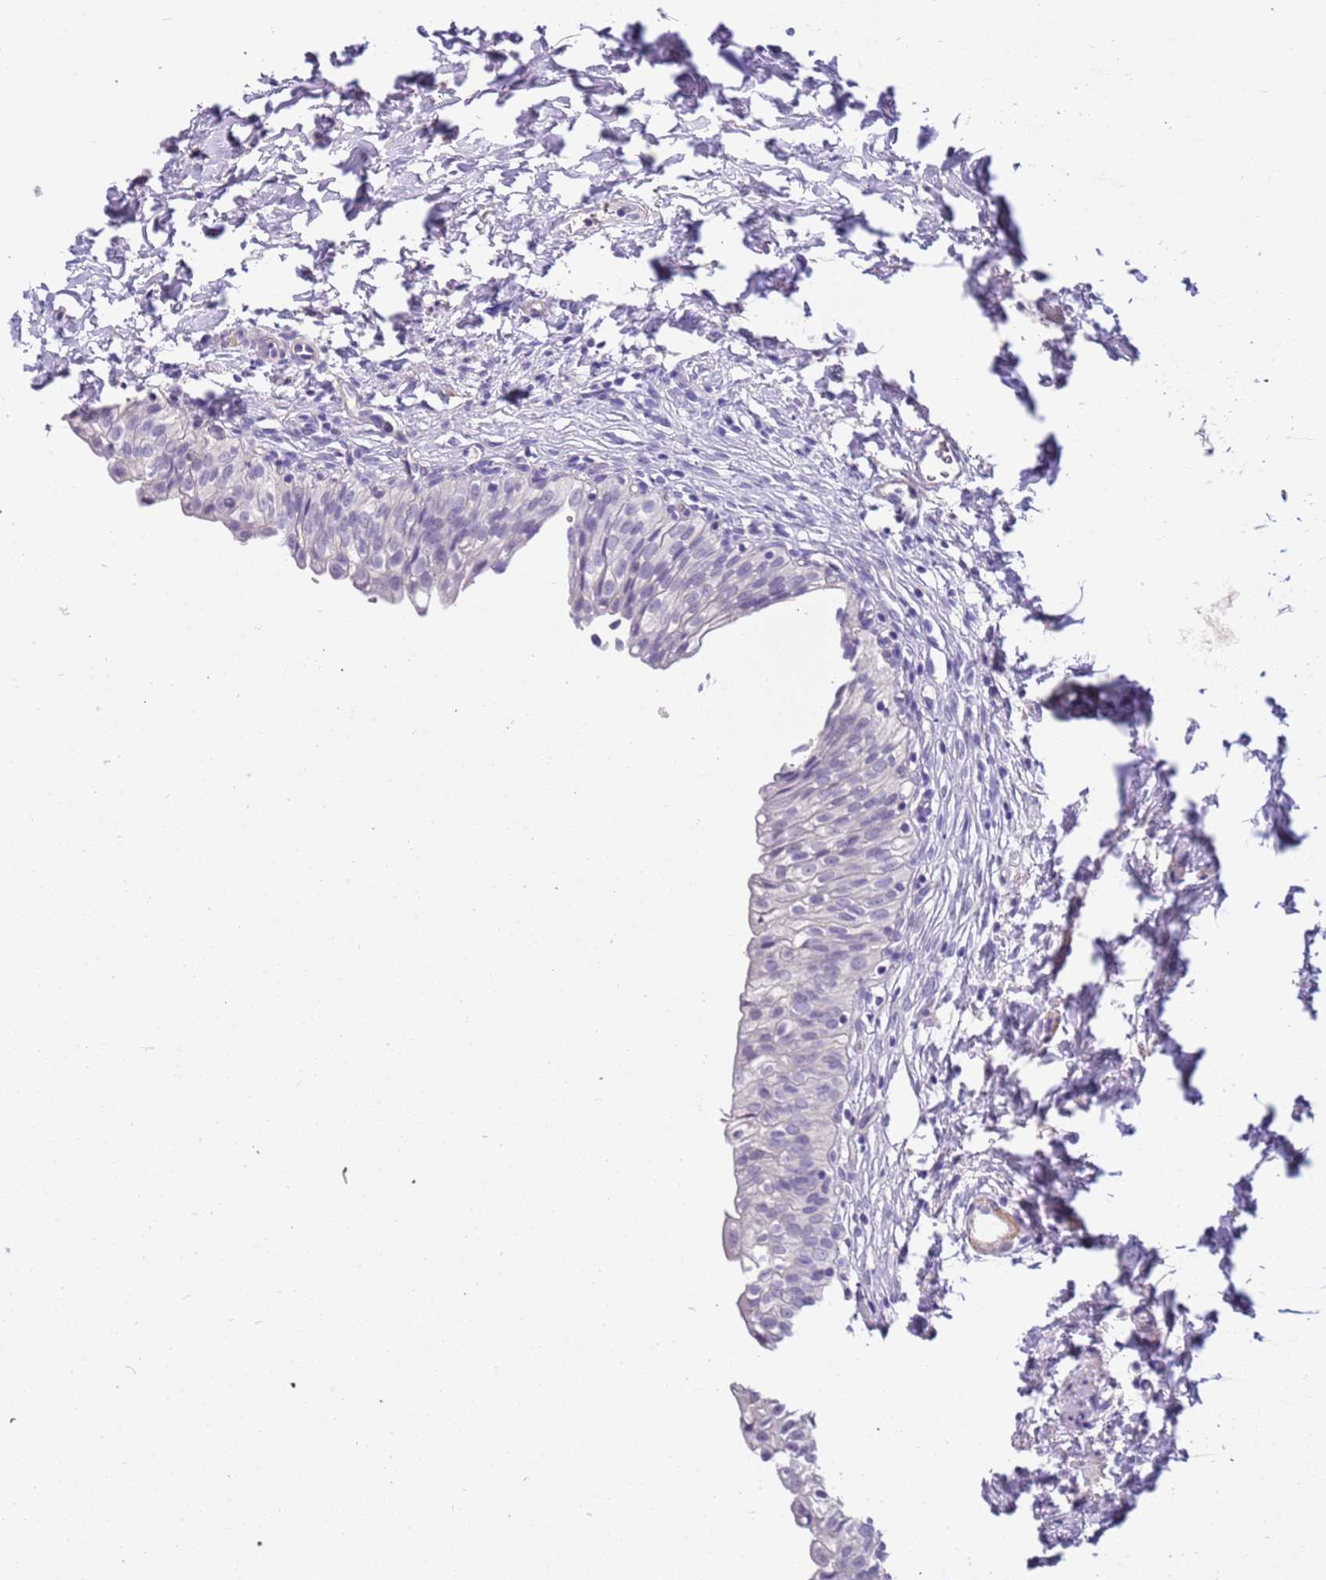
{"staining": {"intensity": "negative", "quantity": "none", "location": "none"}, "tissue": "urinary bladder", "cell_type": "Urothelial cells", "image_type": "normal", "snomed": [{"axis": "morphology", "description": "Normal tissue, NOS"}, {"axis": "topography", "description": "Urinary bladder"}], "caption": "This is an IHC image of benign human urinary bladder. There is no staining in urothelial cells.", "gene": "PCGF2", "patient": {"sex": "male", "age": 55}}